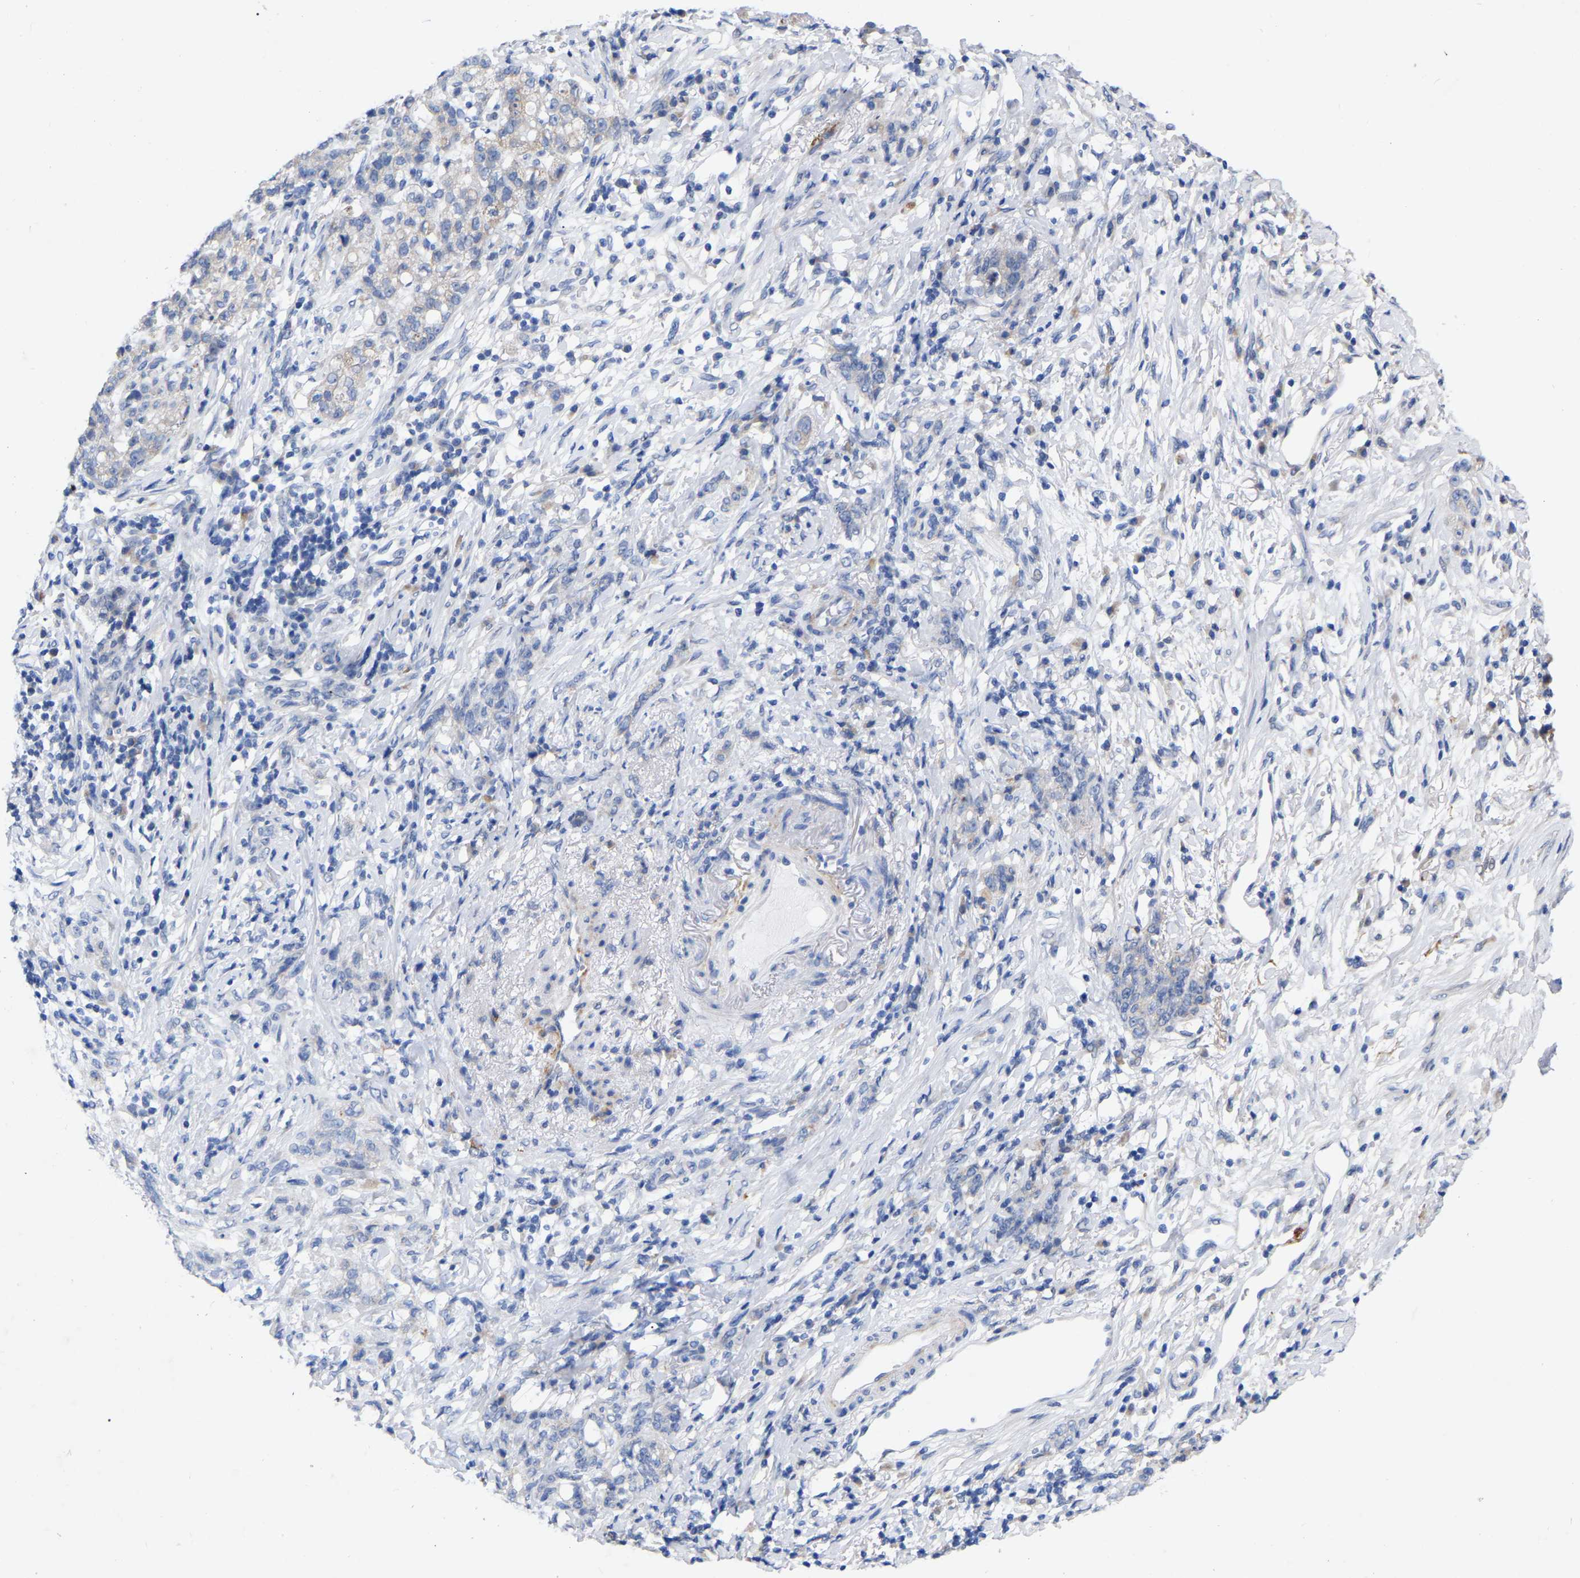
{"staining": {"intensity": "negative", "quantity": "none", "location": "none"}, "tissue": "stomach cancer", "cell_type": "Tumor cells", "image_type": "cancer", "snomed": [{"axis": "morphology", "description": "Adenocarcinoma, NOS"}, {"axis": "topography", "description": "Stomach, lower"}], "caption": "Immunohistochemistry micrograph of adenocarcinoma (stomach) stained for a protein (brown), which reveals no expression in tumor cells.", "gene": "STRIP2", "patient": {"sex": "male", "age": 88}}